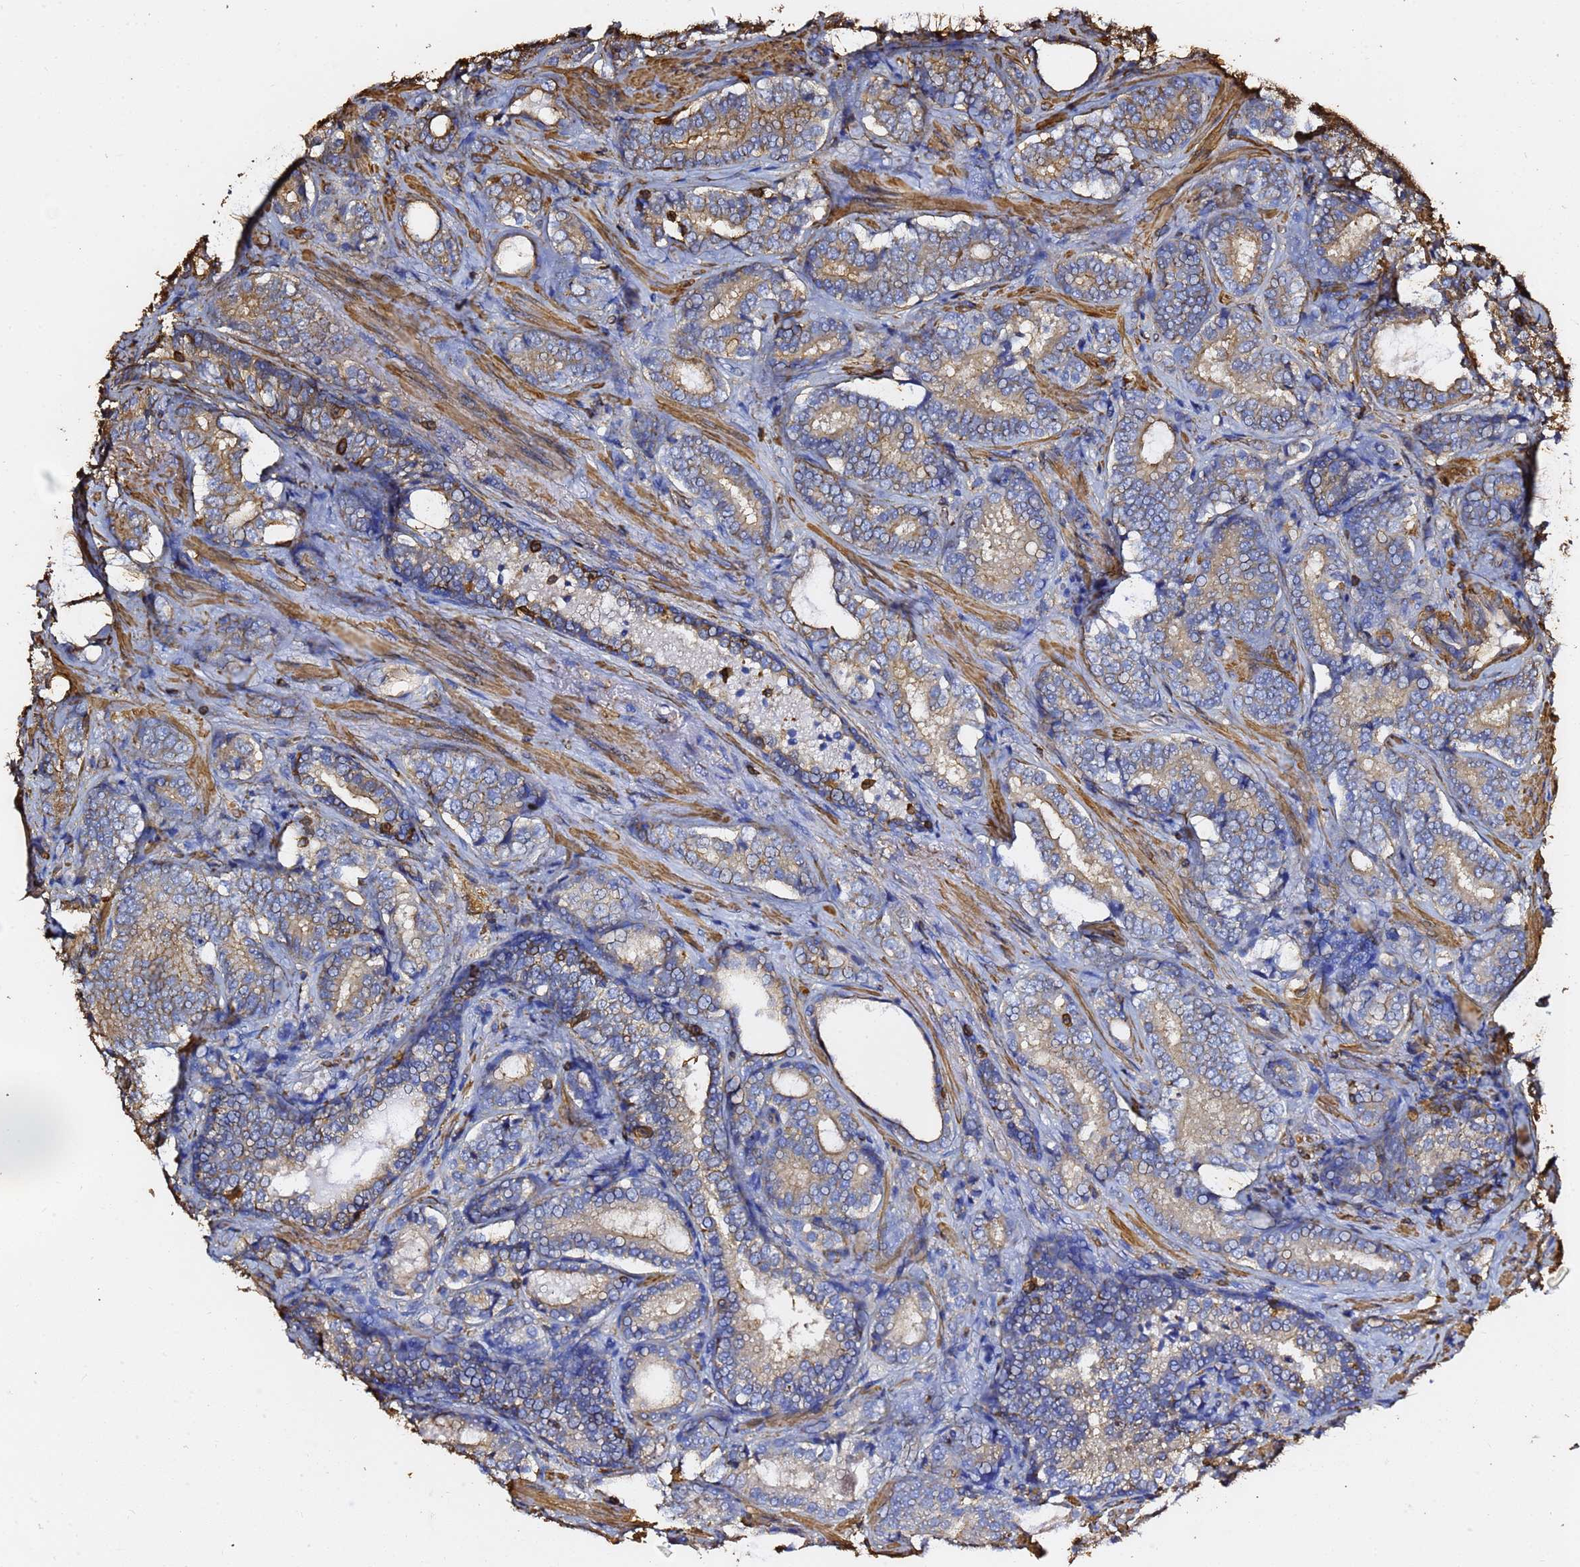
{"staining": {"intensity": "moderate", "quantity": "<25%", "location": "cytoplasmic/membranous"}, "tissue": "prostate cancer", "cell_type": "Tumor cells", "image_type": "cancer", "snomed": [{"axis": "morphology", "description": "Adenocarcinoma, Low grade"}, {"axis": "topography", "description": "Prostate"}], "caption": "This is an image of IHC staining of prostate cancer (low-grade adenocarcinoma), which shows moderate expression in the cytoplasmic/membranous of tumor cells.", "gene": "ACTB", "patient": {"sex": "male", "age": 58}}